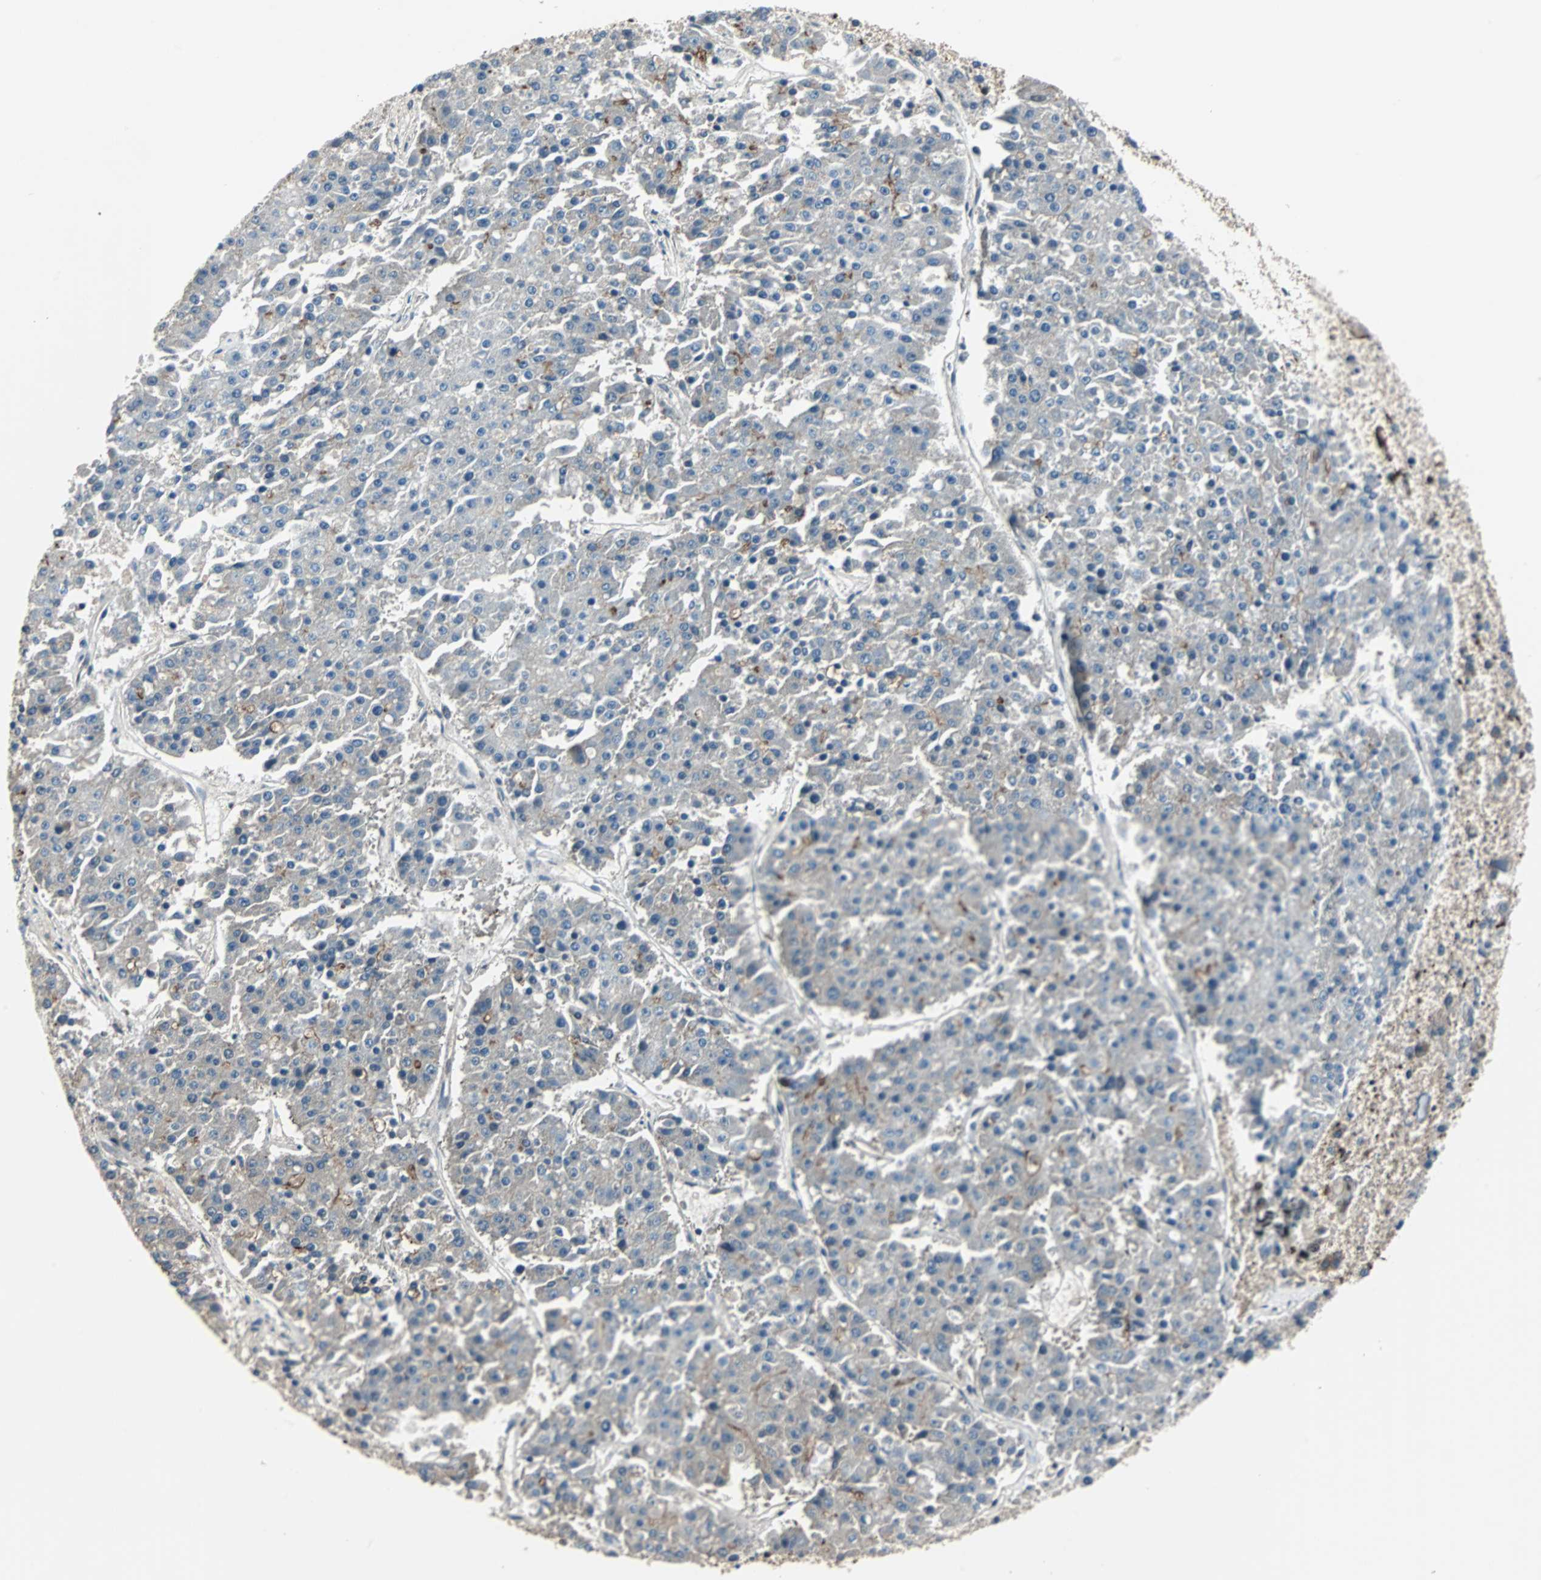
{"staining": {"intensity": "moderate", "quantity": "<25%", "location": "cytoplasmic/membranous"}, "tissue": "pancreatic cancer", "cell_type": "Tumor cells", "image_type": "cancer", "snomed": [{"axis": "morphology", "description": "Adenocarcinoma, NOS"}, {"axis": "topography", "description": "Pancreas"}], "caption": "Pancreatic cancer (adenocarcinoma) stained with DAB immunohistochemistry displays low levels of moderate cytoplasmic/membranous expression in approximately <25% of tumor cells. (IHC, brightfield microscopy, high magnification).", "gene": "MKX", "patient": {"sex": "male", "age": 50}}